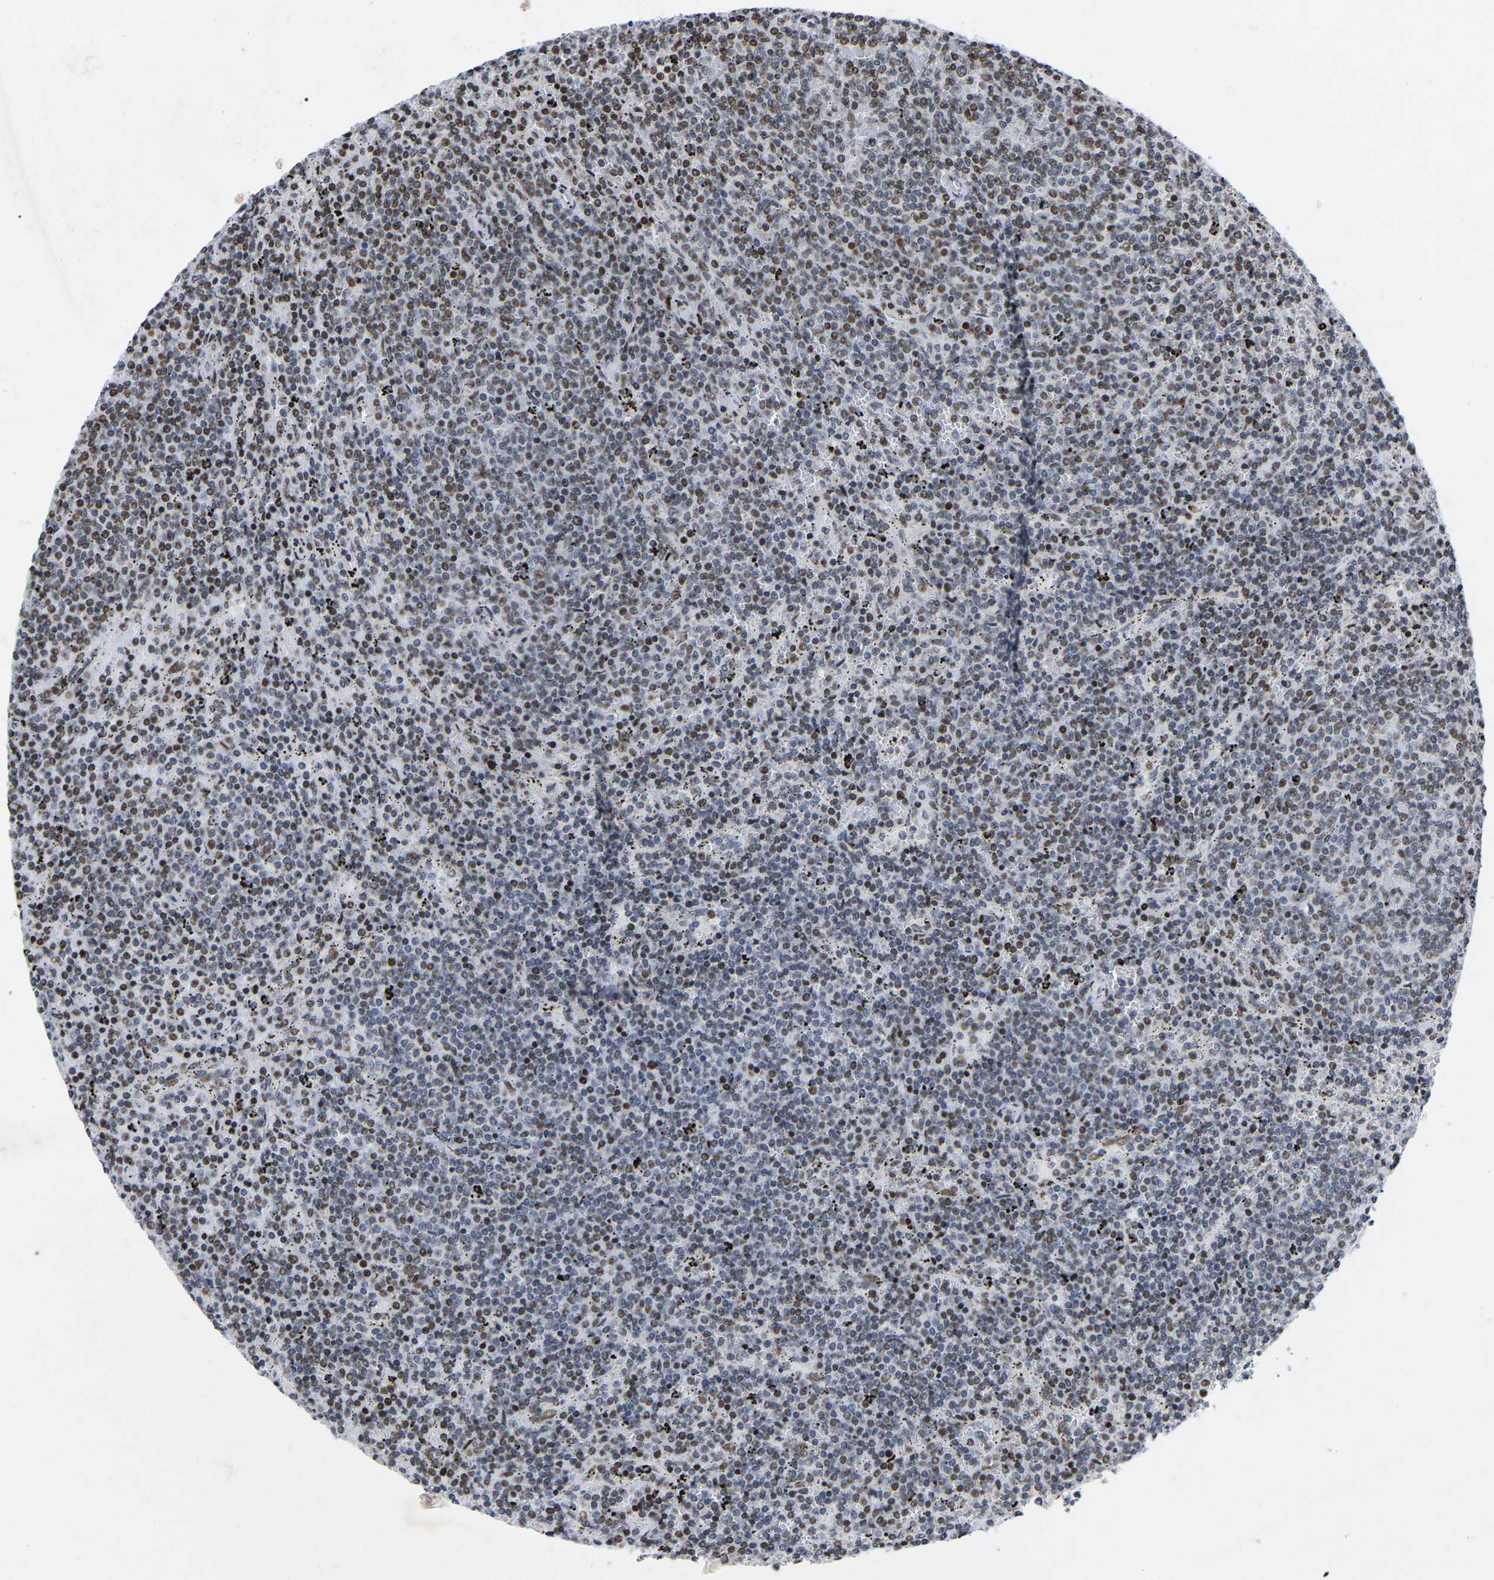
{"staining": {"intensity": "moderate", "quantity": "<25%", "location": "nuclear"}, "tissue": "lymphoma", "cell_type": "Tumor cells", "image_type": "cancer", "snomed": [{"axis": "morphology", "description": "Malignant lymphoma, non-Hodgkin's type, Low grade"}, {"axis": "topography", "description": "Spleen"}], "caption": "Immunohistochemistry (IHC) histopathology image of neoplastic tissue: low-grade malignant lymphoma, non-Hodgkin's type stained using immunohistochemistry displays low levels of moderate protein expression localized specifically in the nuclear of tumor cells, appearing as a nuclear brown color.", "gene": "PRCC", "patient": {"sex": "female", "age": 50}}